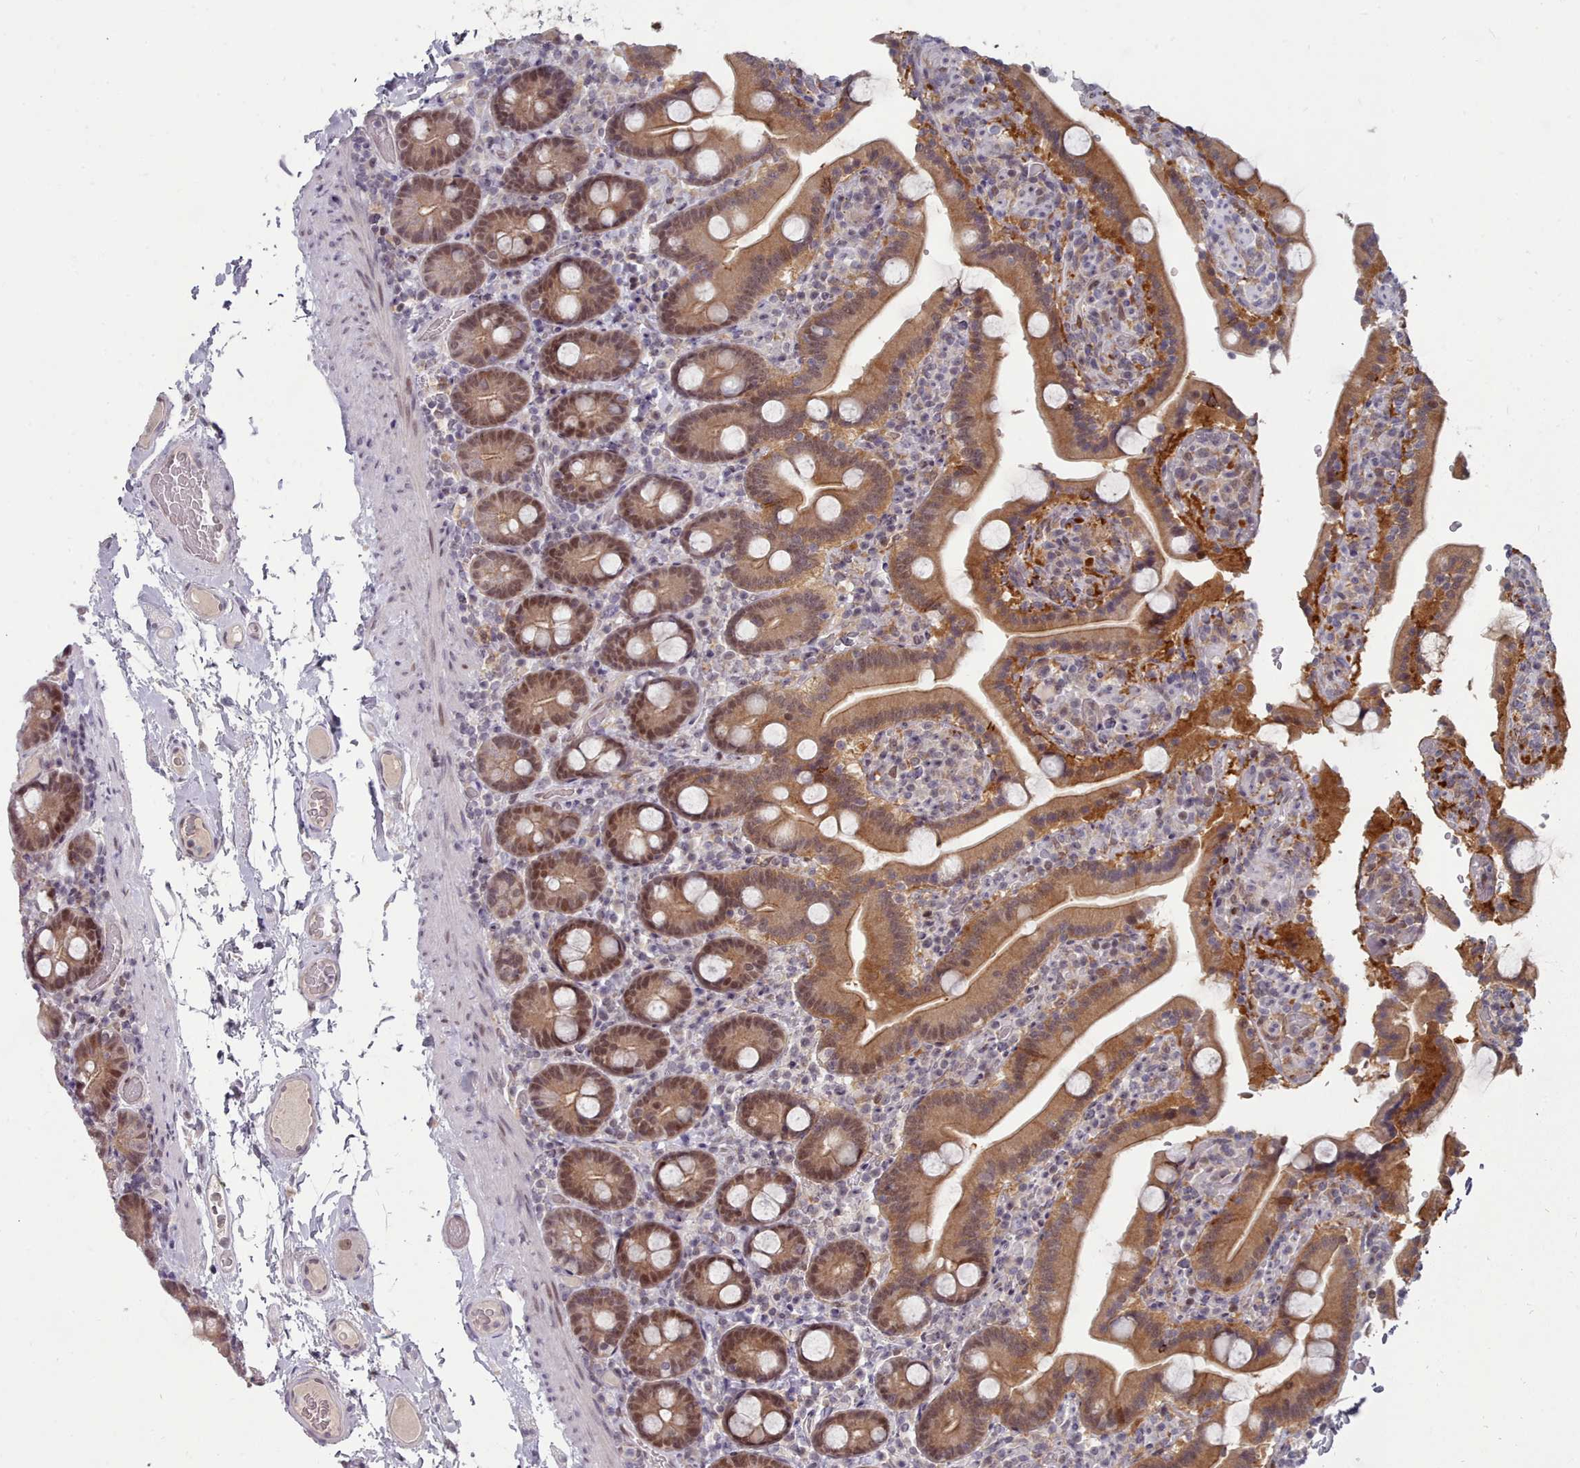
{"staining": {"intensity": "moderate", "quantity": "25%-75%", "location": "cytoplasmic/membranous,nuclear"}, "tissue": "duodenum", "cell_type": "Glandular cells", "image_type": "normal", "snomed": [{"axis": "morphology", "description": "Normal tissue, NOS"}, {"axis": "topography", "description": "Duodenum"}], "caption": "Protein staining by IHC demonstrates moderate cytoplasmic/membranous,nuclear expression in about 25%-75% of glandular cells in unremarkable duodenum.", "gene": "GINS1", "patient": {"sex": "male", "age": 55}}